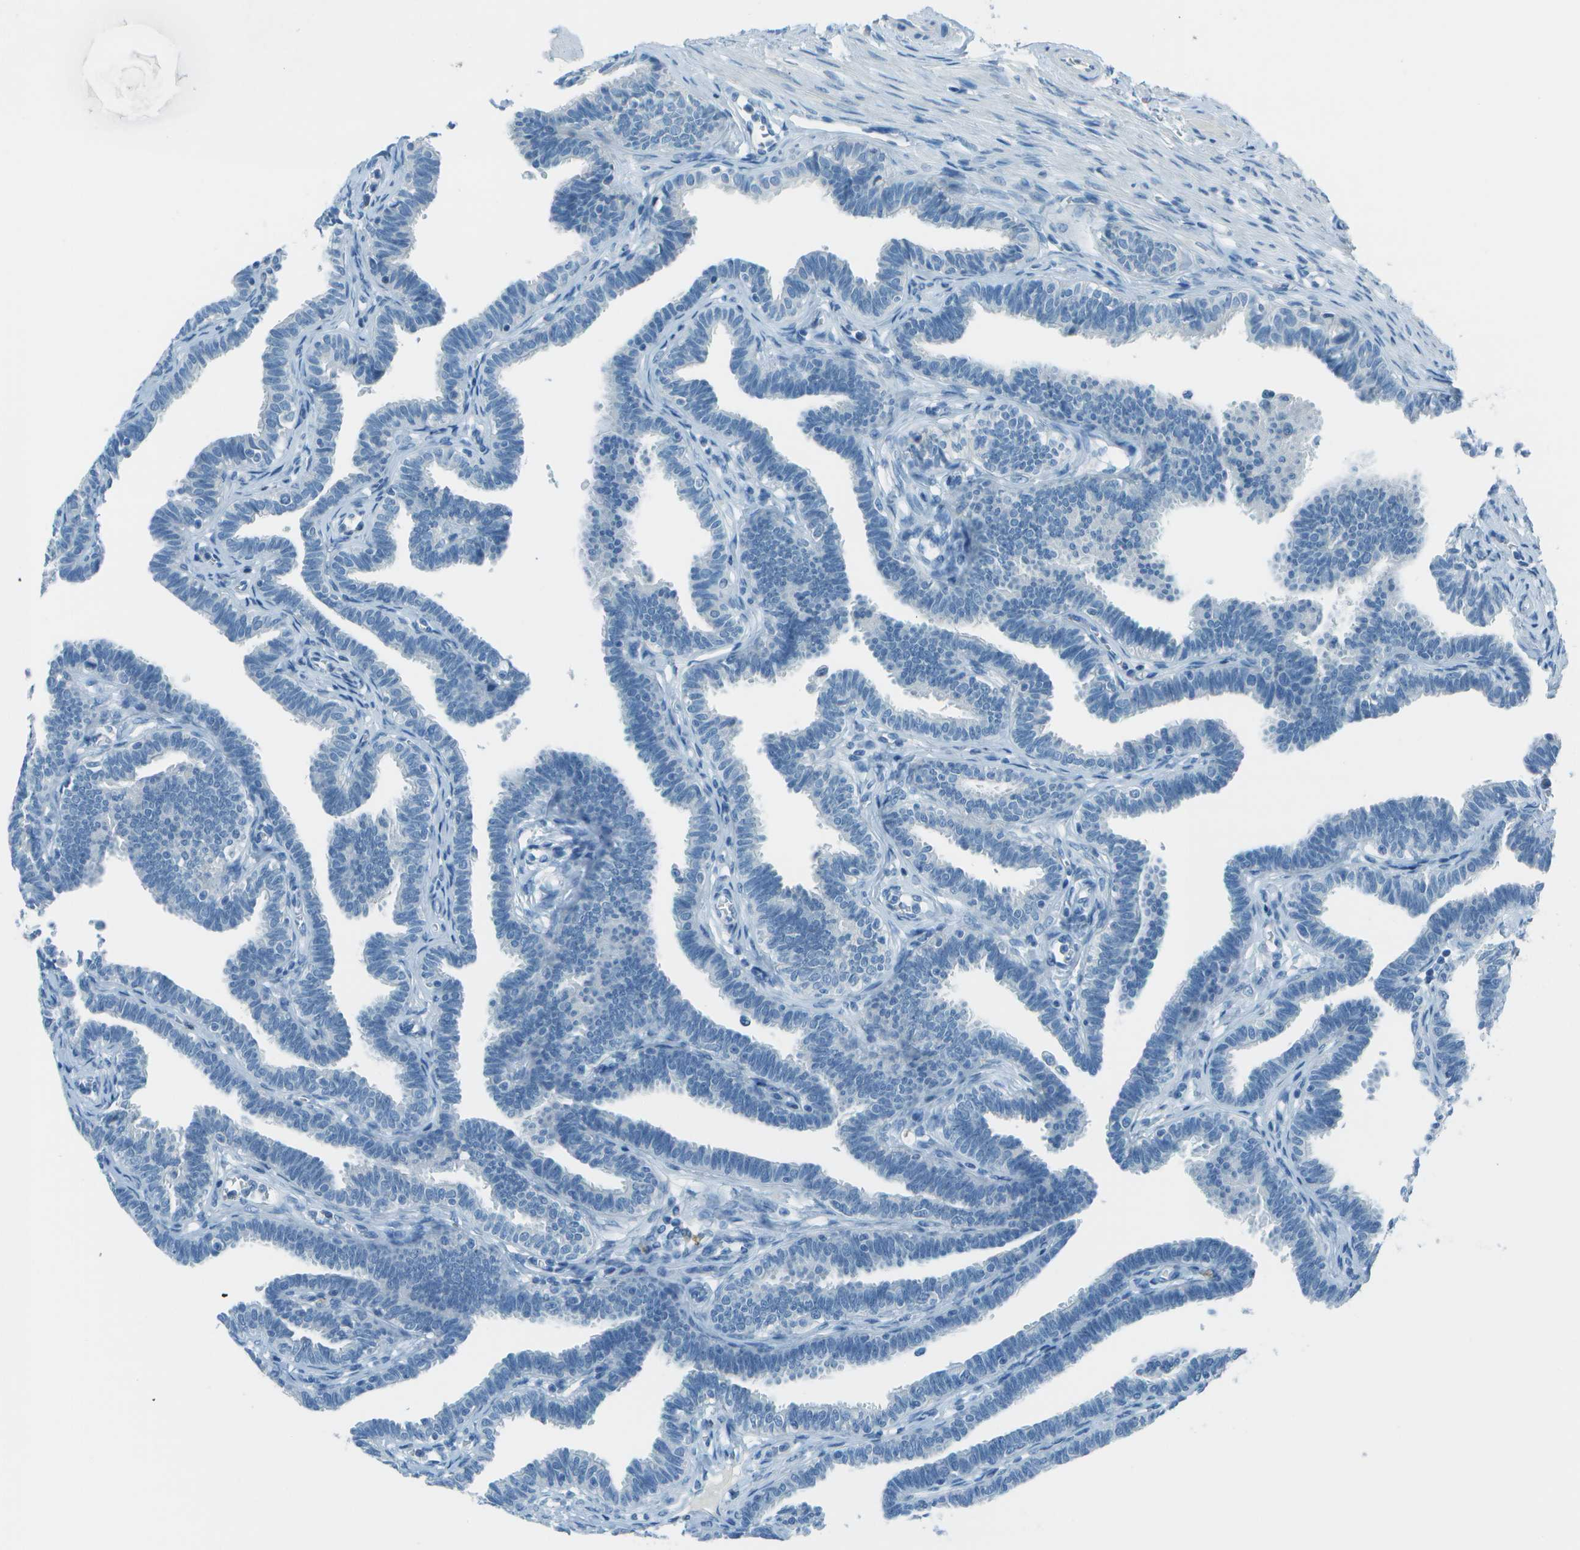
{"staining": {"intensity": "negative", "quantity": "none", "location": "none"}, "tissue": "fallopian tube", "cell_type": "Glandular cells", "image_type": "normal", "snomed": [{"axis": "morphology", "description": "Normal tissue, NOS"}, {"axis": "topography", "description": "Fallopian tube"}, {"axis": "topography", "description": "Ovary"}], "caption": "High power microscopy micrograph of an immunohistochemistry image of normal fallopian tube, revealing no significant expression in glandular cells. (Immunohistochemistry, brightfield microscopy, high magnification).", "gene": "FGF1", "patient": {"sex": "female", "age": 23}}